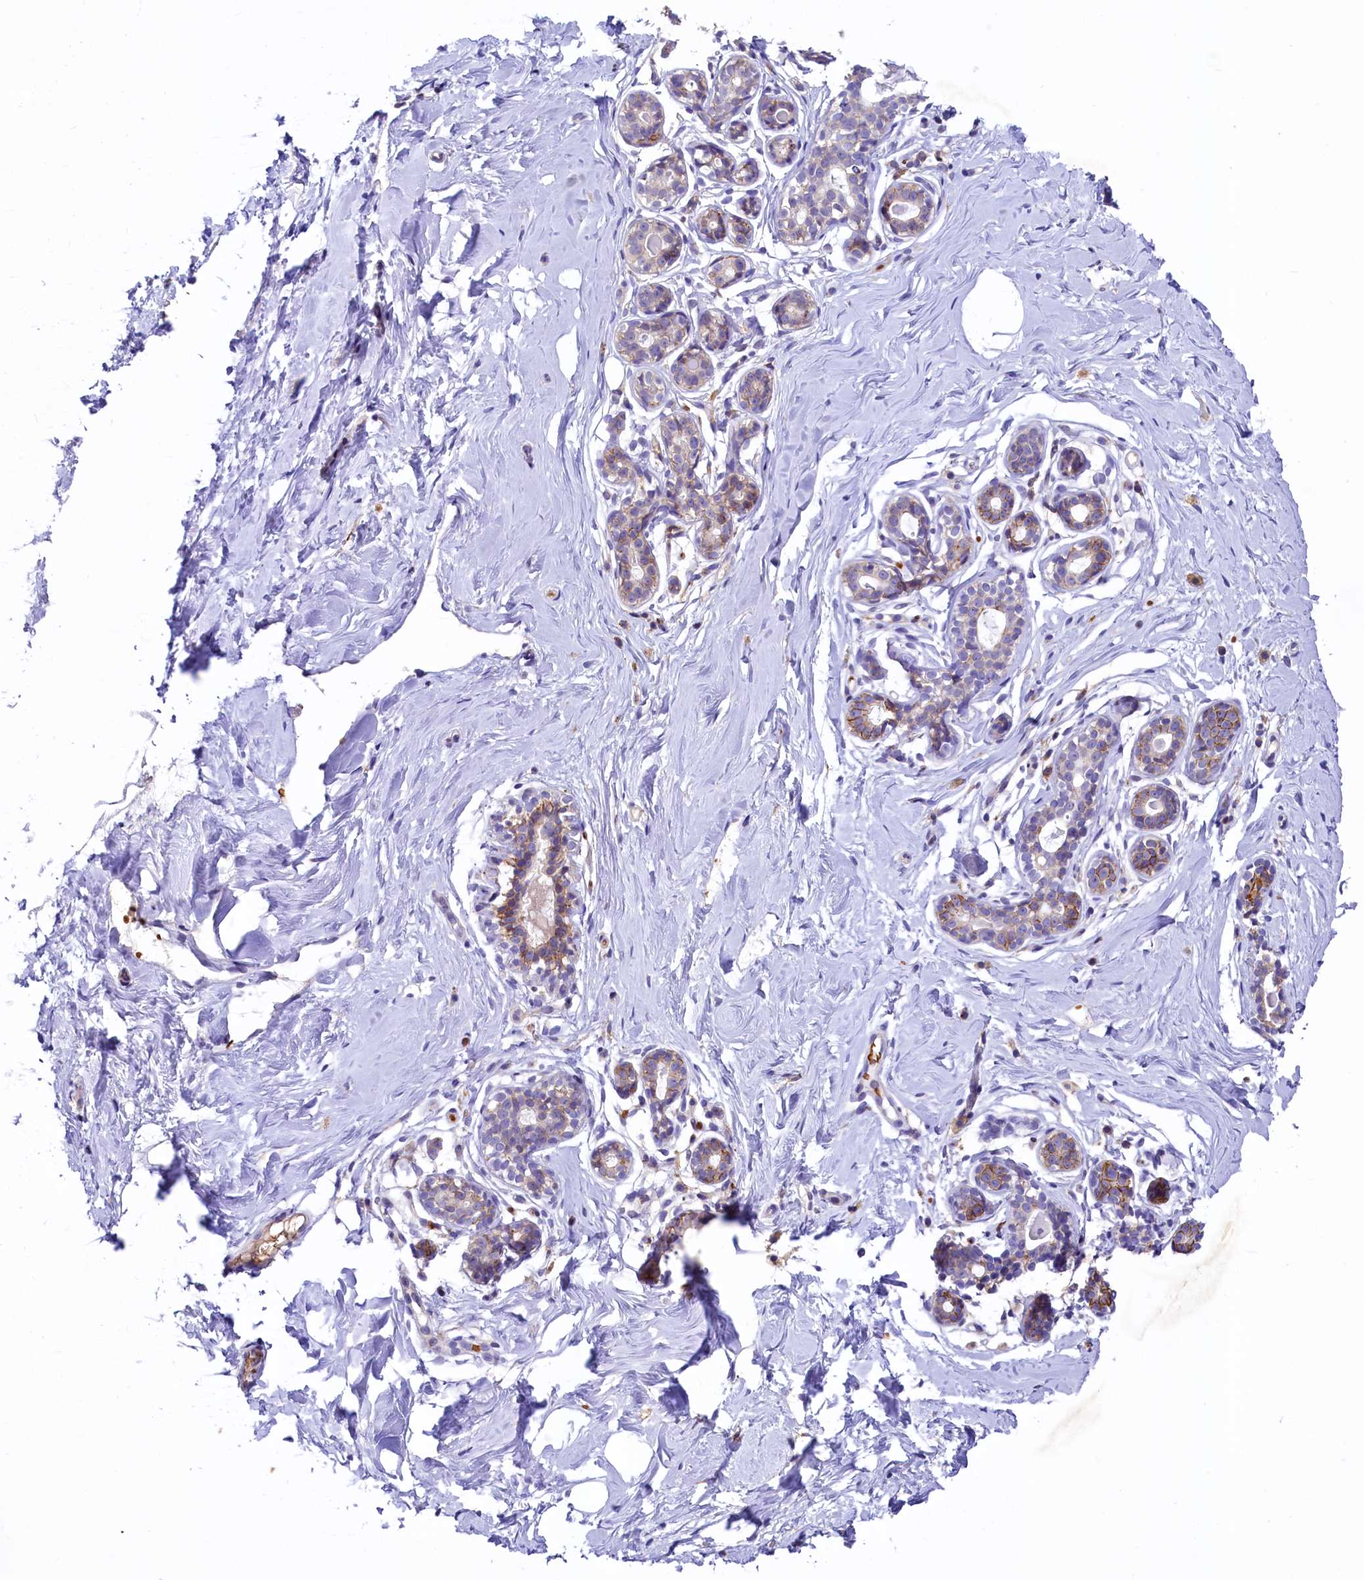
{"staining": {"intensity": "negative", "quantity": "none", "location": "none"}, "tissue": "breast", "cell_type": "Adipocytes", "image_type": "normal", "snomed": [{"axis": "morphology", "description": "Normal tissue, NOS"}, {"axis": "morphology", "description": "Adenoma, NOS"}, {"axis": "topography", "description": "Breast"}], "caption": "IHC photomicrograph of unremarkable breast stained for a protein (brown), which demonstrates no staining in adipocytes. The staining is performed using DAB (3,3'-diaminobenzidine) brown chromogen with nuclei counter-stained in using hematoxylin.", "gene": "HPS6", "patient": {"sex": "female", "age": 23}}